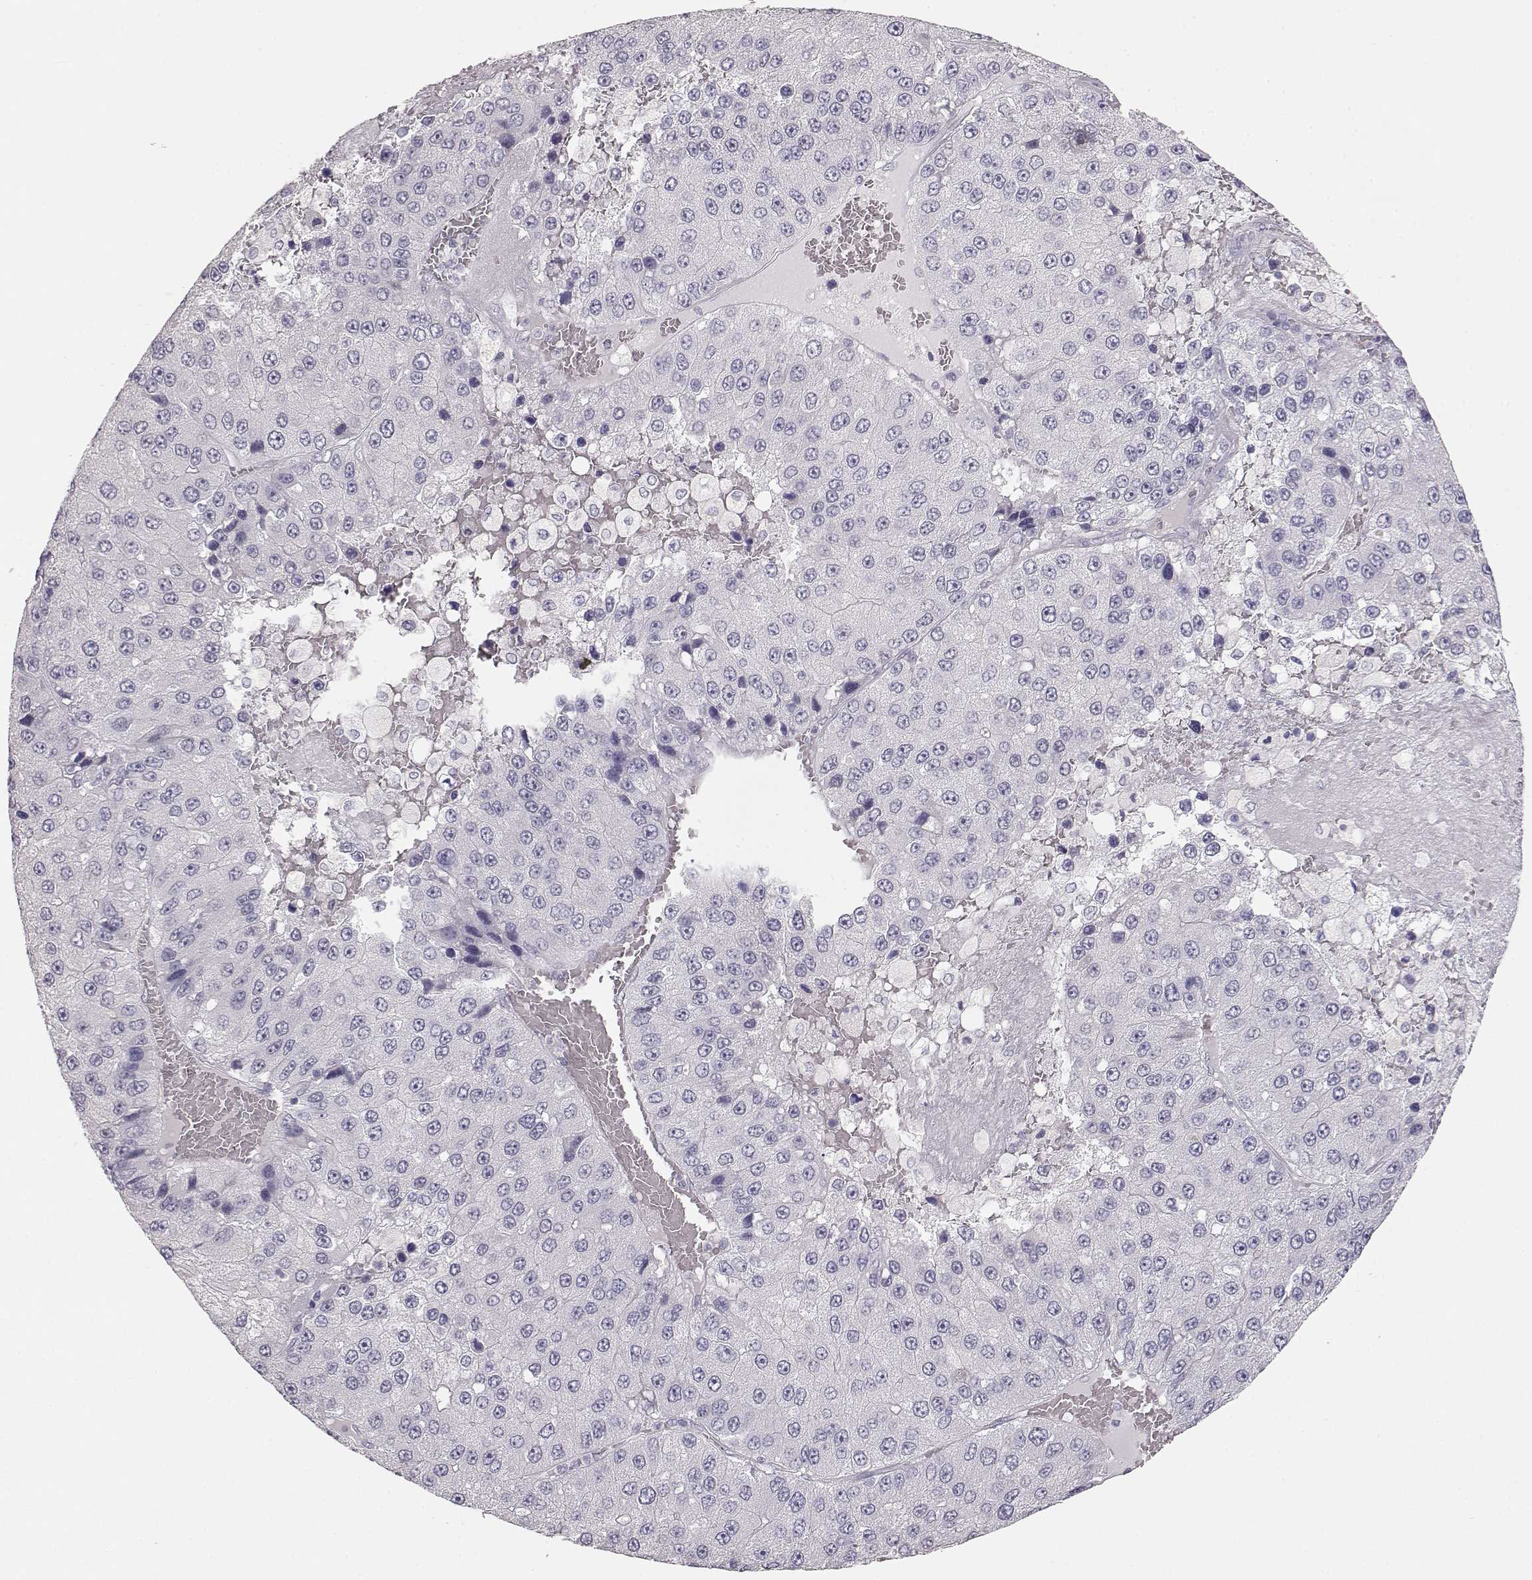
{"staining": {"intensity": "negative", "quantity": "none", "location": "none"}, "tissue": "liver cancer", "cell_type": "Tumor cells", "image_type": "cancer", "snomed": [{"axis": "morphology", "description": "Carcinoma, Hepatocellular, NOS"}, {"axis": "topography", "description": "Liver"}], "caption": "A high-resolution photomicrograph shows IHC staining of hepatocellular carcinoma (liver), which exhibits no significant expression in tumor cells.", "gene": "TKTL1", "patient": {"sex": "female", "age": 73}}